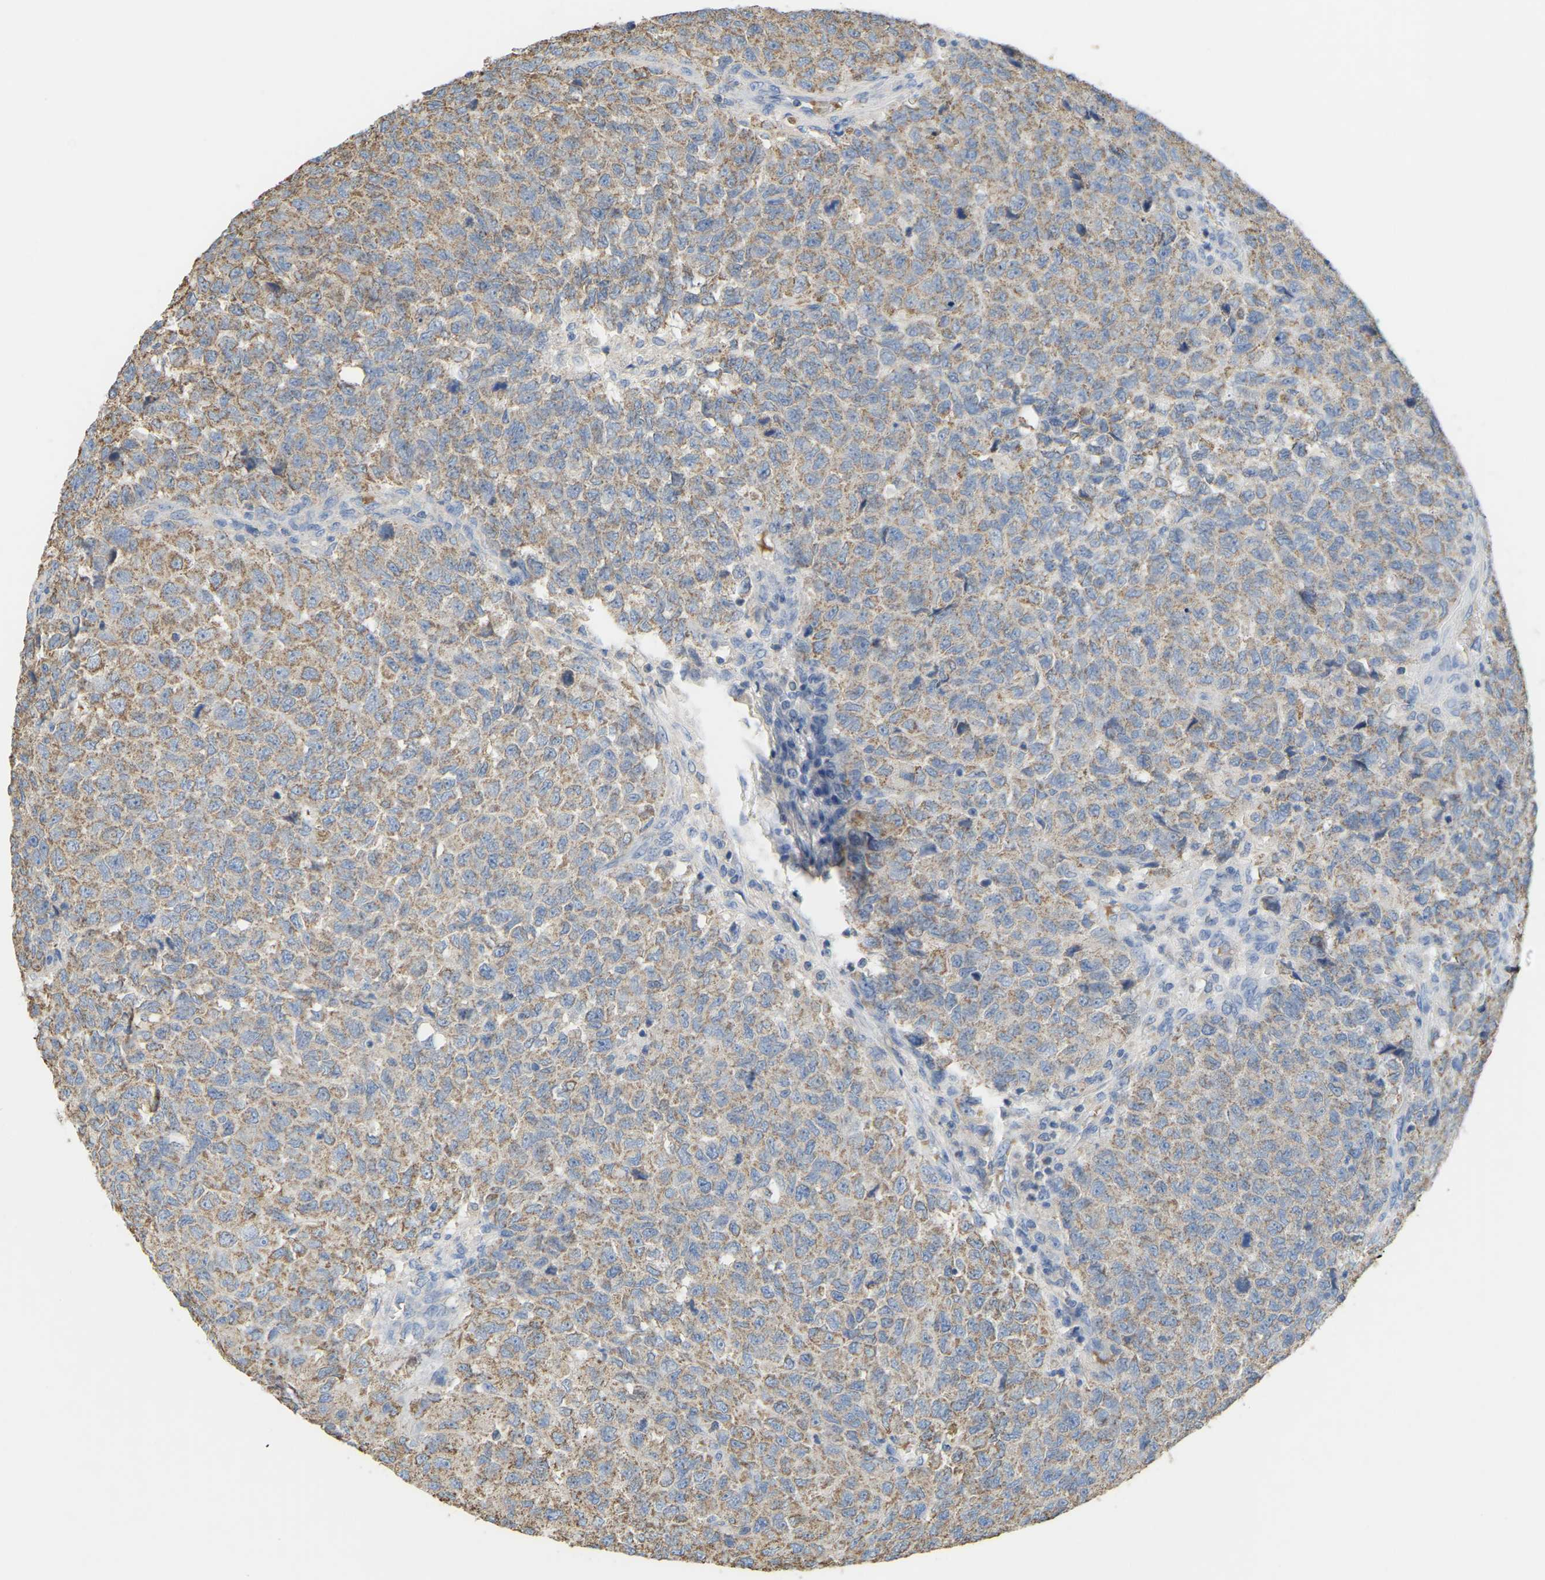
{"staining": {"intensity": "weak", "quantity": ">75%", "location": "cytoplasmic/membranous"}, "tissue": "testis cancer", "cell_type": "Tumor cells", "image_type": "cancer", "snomed": [{"axis": "morphology", "description": "Seminoma, NOS"}, {"axis": "topography", "description": "Testis"}], "caption": "Immunohistochemistry of testis cancer reveals low levels of weak cytoplasmic/membranous staining in approximately >75% of tumor cells. The protein is stained brown, and the nuclei are stained in blue (DAB IHC with brightfield microscopy, high magnification).", "gene": "SERPINB5", "patient": {"sex": "male", "age": 59}}